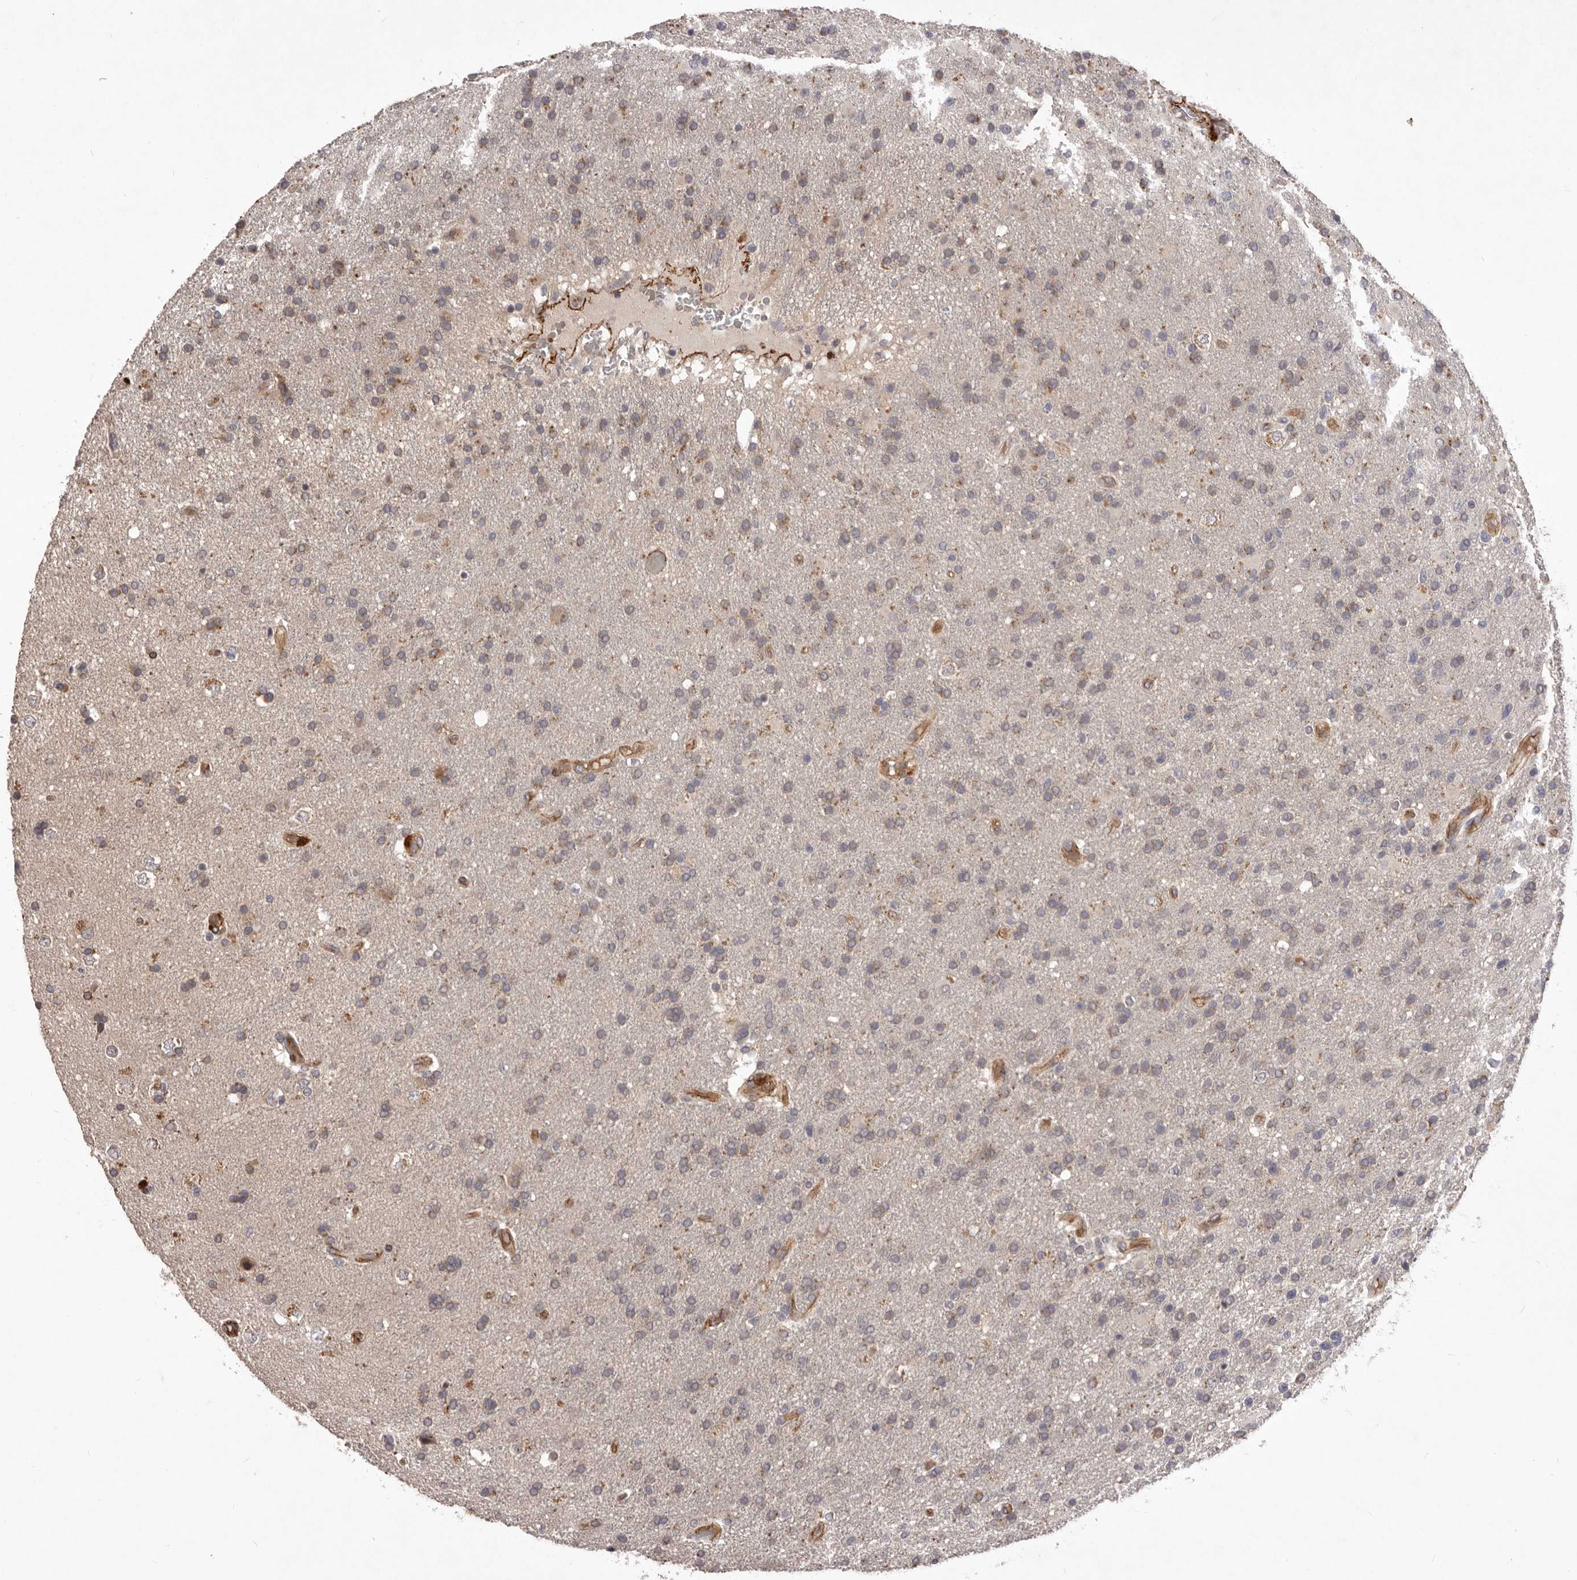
{"staining": {"intensity": "weak", "quantity": "<25%", "location": "cytoplasmic/membranous"}, "tissue": "glioma", "cell_type": "Tumor cells", "image_type": "cancer", "snomed": [{"axis": "morphology", "description": "Glioma, malignant, High grade"}, {"axis": "topography", "description": "Brain"}], "caption": "An immunohistochemistry (IHC) image of malignant glioma (high-grade) is shown. There is no staining in tumor cells of malignant glioma (high-grade).", "gene": "HBS1L", "patient": {"sex": "male", "age": 72}}